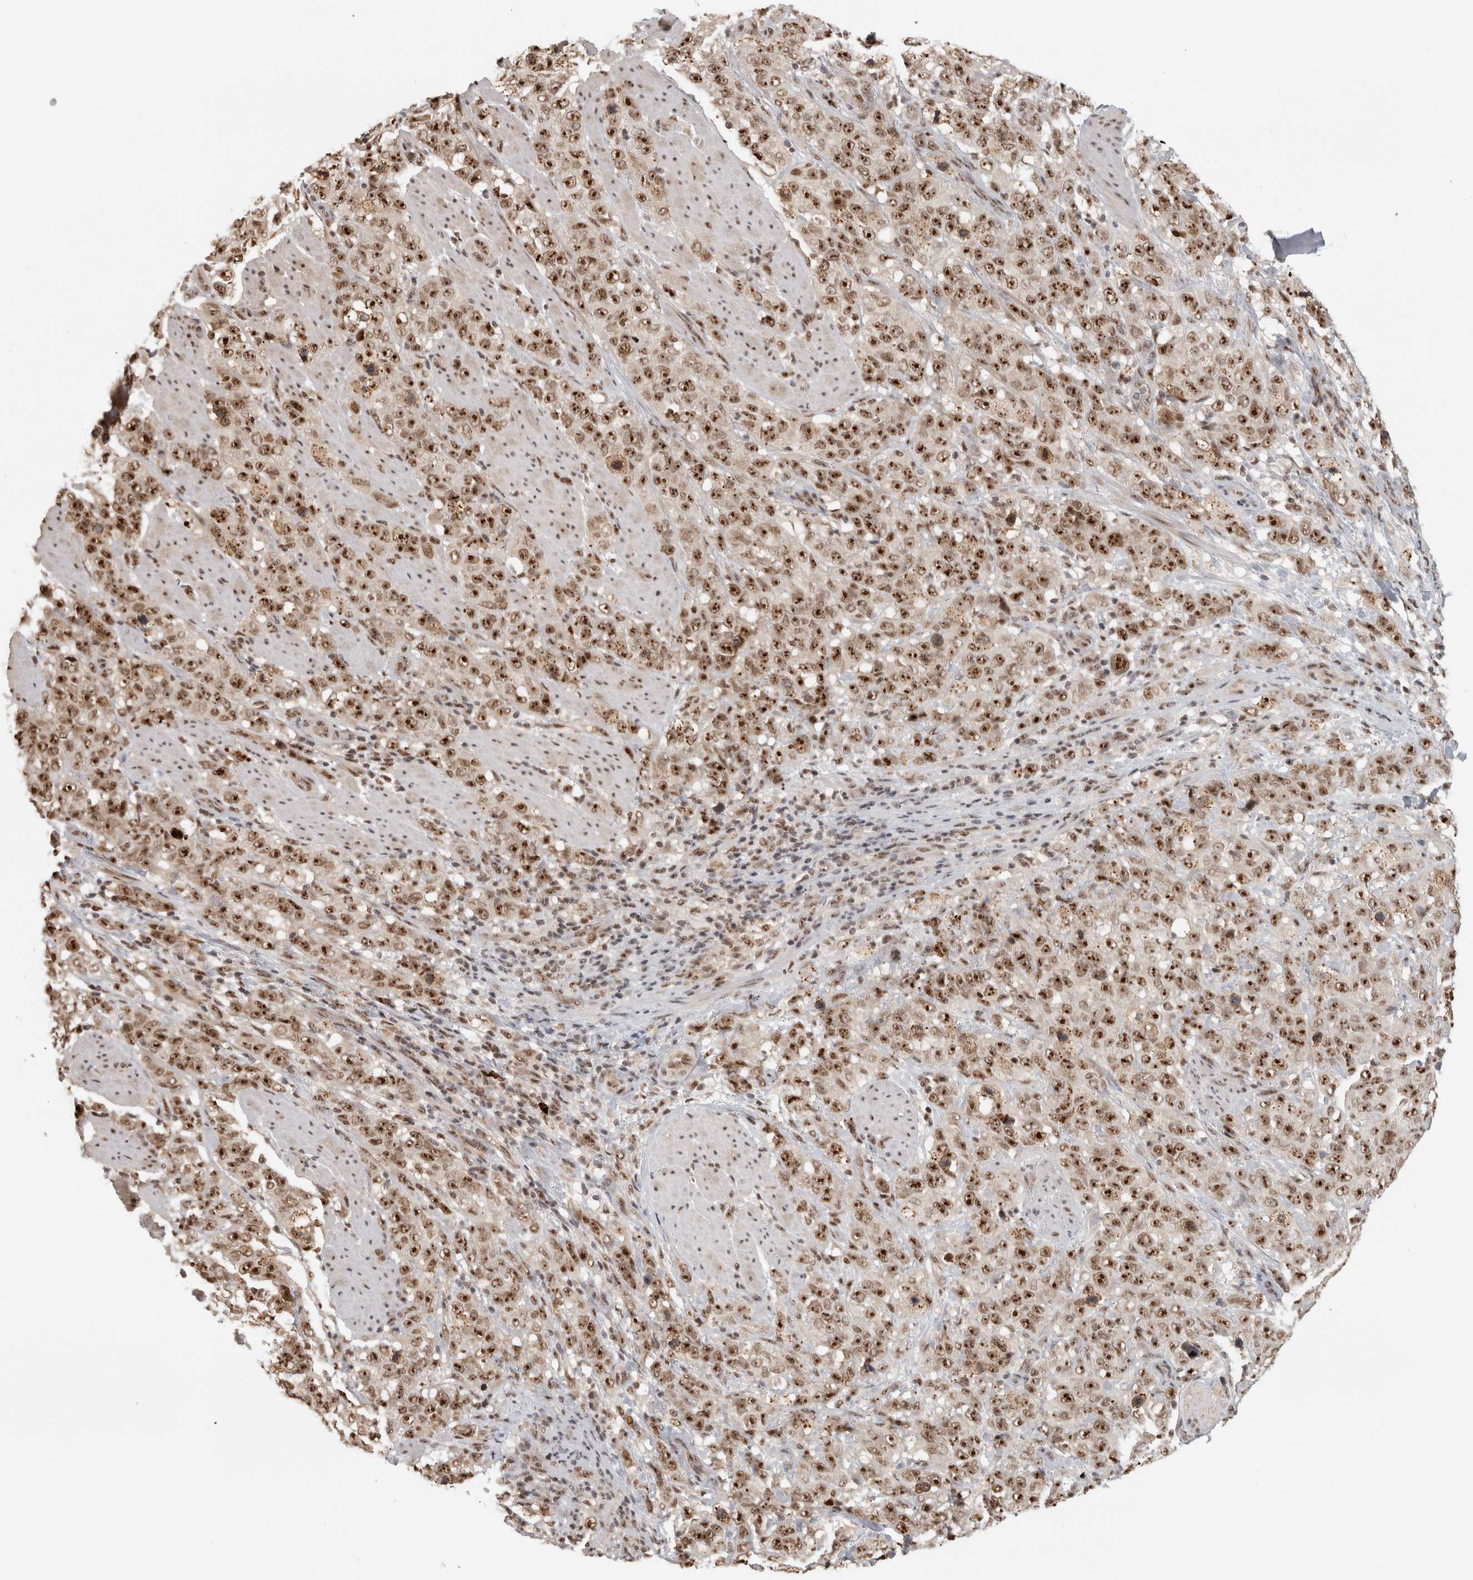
{"staining": {"intensity": "strong", "quantity": ">75%", "location": "nuclear"}, "tissue": "stomach cancer", "cell_type": "Tumor cells", "image_type": "cancer", "snomed": [{"axis": "morphology", "description": "Adenocarcinoma, NOS"}, {"axis": "topography", "description": "Stomach"}], "caption": "Human stomach cancer (adenocarcinoma) stained with a brown dye demonstrates strong nuclear positive positivity in about >75% of tumor cells.", "gene": "EBNA1BP2", "patient": {"sex": "male", "age": 48}}